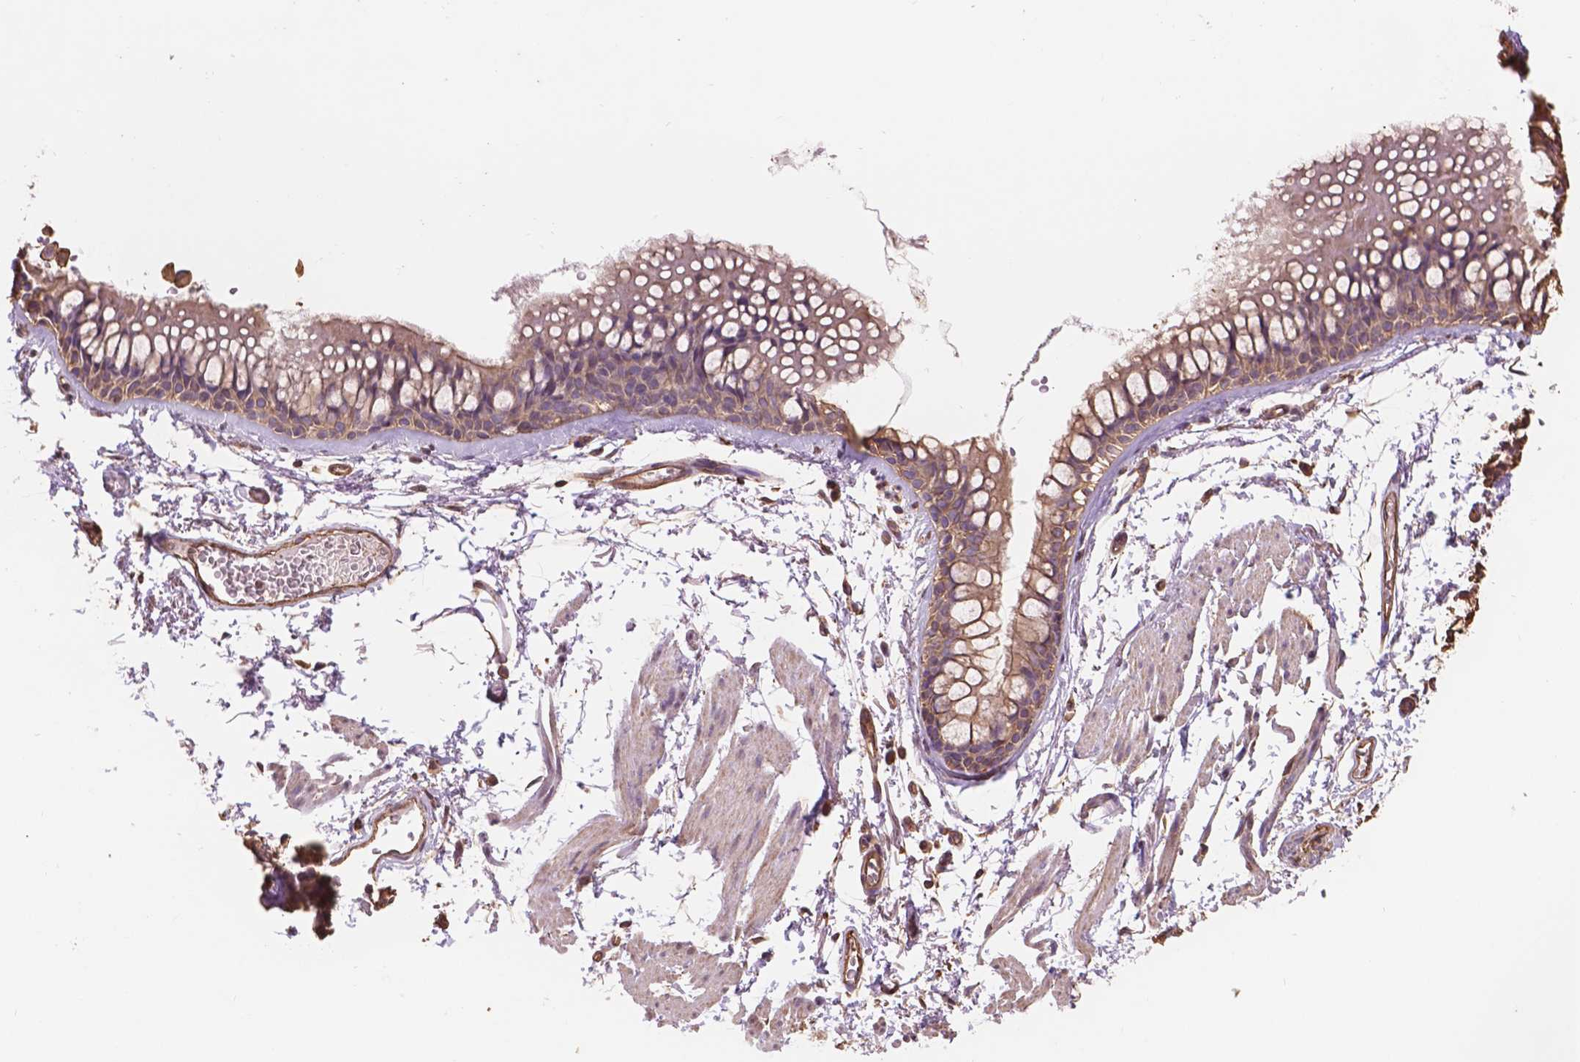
{"staining": {"intensity": "strong", "quantity": ">75%", "location": "cytoplasmic/membranous,nuclear"}, "tissue": "soft tissue", "cell_type": "Fibroblasts", "image_type": "normal", "snomed": [{"axis": "morphology", "description": "Normal tissue, NOS"}, {"axis": "topography", "description": "Cartilage tissue"}, {"axis": "topography", "description": "Bronchus"}], "caption": "Soft tissue stained with immunohistochemistry demonstrates strong cytoplasmic/membranous,nuclear expression in approximately >75% of fibroblasts.", "gene": "NIPA2", "patient": {"sex": "female", "age": 79}}